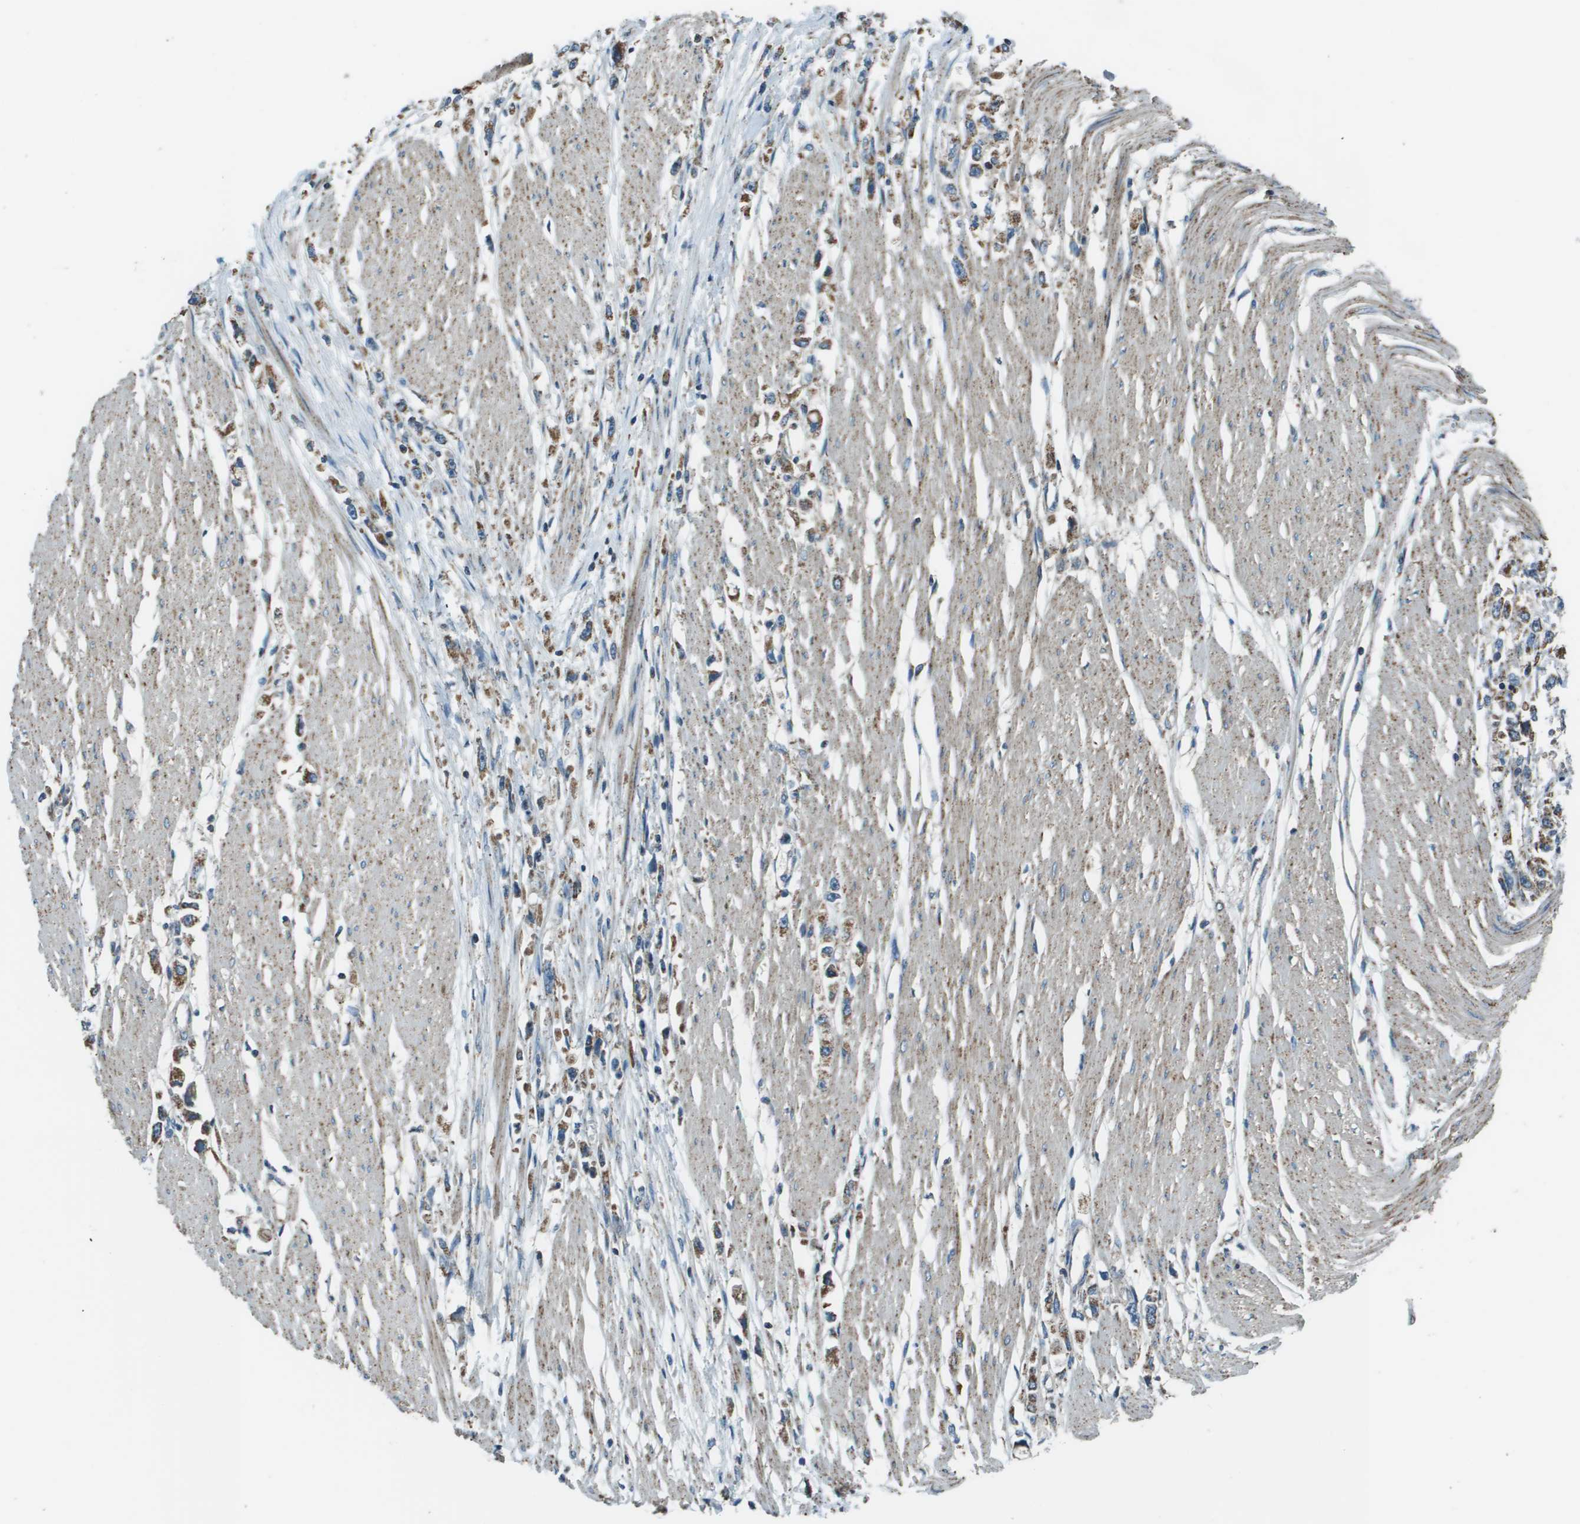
{"staining": {"intensity": "weak", "quantity": "<25%", "location": "cytoplasmic/membranous"}, "tissue": "stomach cancer", "cell_type": "Tumor cells", "image_type": "cancer", "snomed": [{"axis": "morphology", "description": "Adenocarcinoma, NOS"}, {"axis": "topography", "description": "Stomach"}], "caption": "DAB (3,3'-diaminobenzidine) immunohistochemical staining of human stomach cancer shows no significant positivity in tumor cells. Brightfield microscopy of IHC stained with DAB (brown) and hematoxylin (blue), captured at high magnification.", "gene": "TMEM51", "patient": {"sex": "female", "age": 59}}